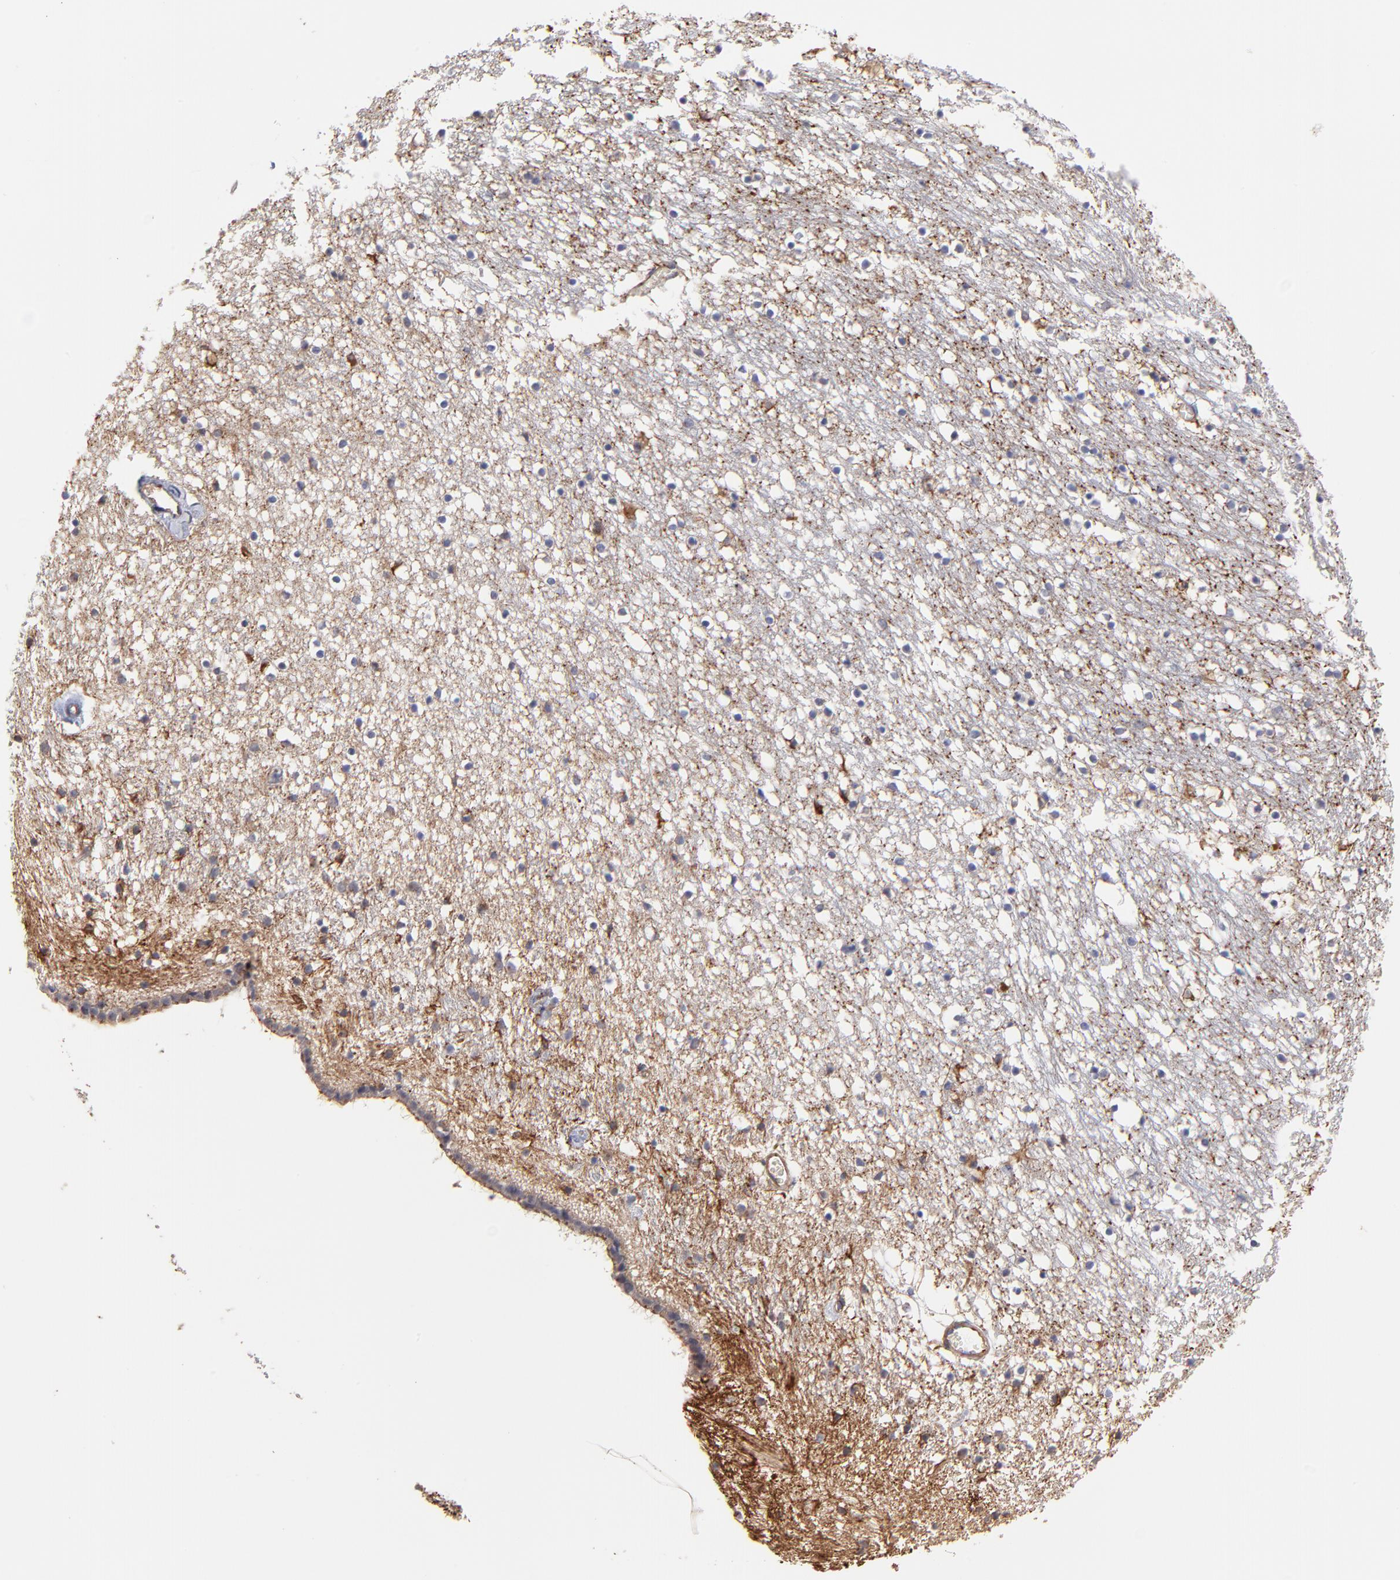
{"staining": {"intensity": "negative", "quantity": "none", "location": "none"}, "tissue": "caudate", "cell_type": "Glial cells", "image_type": "normal", "snomed": [{"axis": "morphology", "description": "Normal tissue, NOS"}, {"axis": "topography", "description": "Lateral ventricle wall"}], "caption": "Caudate stained for a protein using immunohistochemistry (IHC) exhibits no expression glial cells.", "gene": "ASB7", "patient": {"sex": "male", "age": 45}}